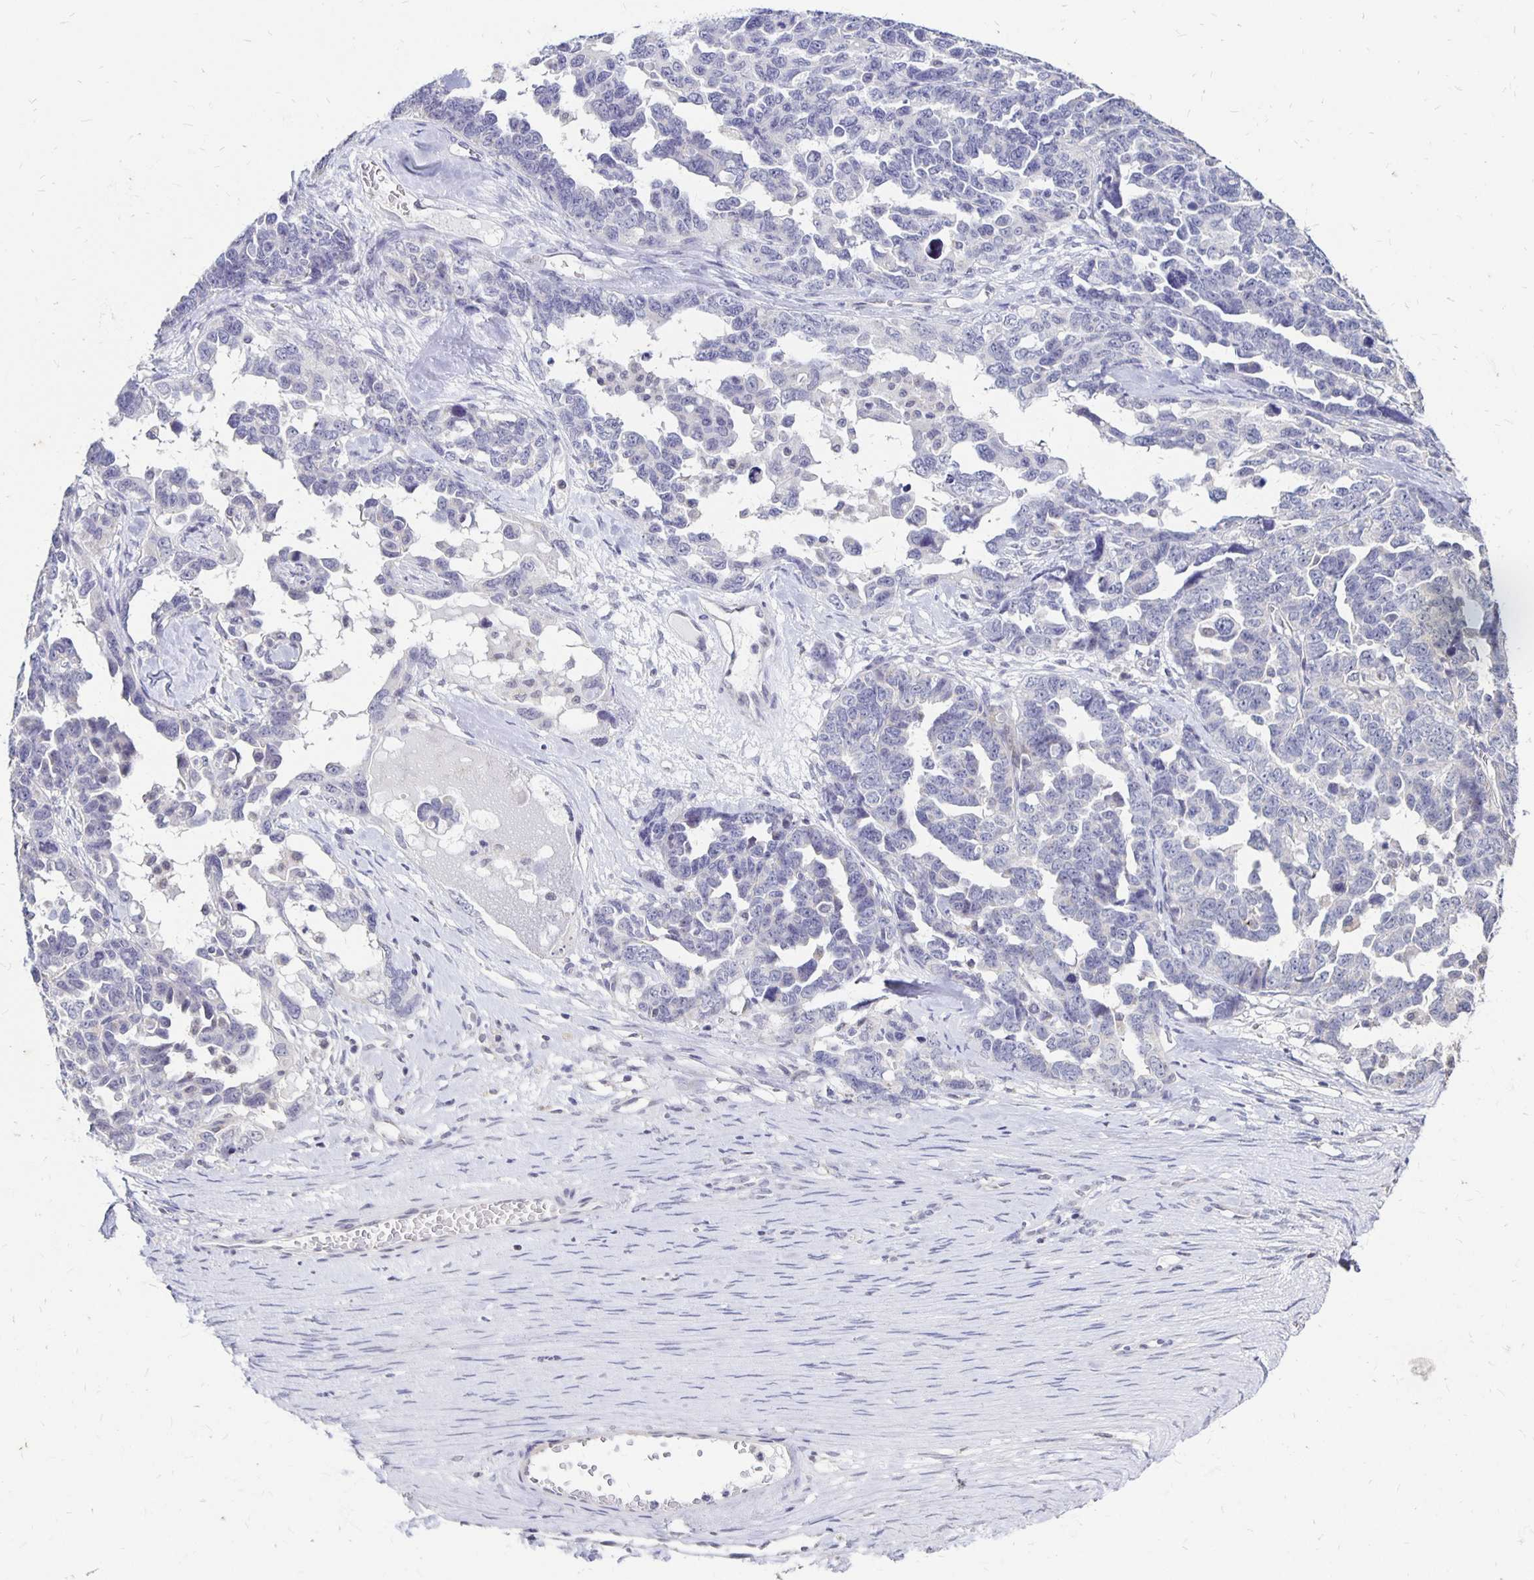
{"staining": {"intensity": "negative", "quantity": "none", "location": "none"}, "tissue": "ovarian cancer", "cell_type": "Tumor cells", "image_type": "cancer", "snomed": [{"axis": "morphology", "description": "Cystadenocarcinoma, serous, NOS"}, {"axis": "topography", "description": "Ovary"}], "caption": "High magnification brightfield microscopy of ovarian serous cystadenocarcinoma stained with DAB (brown) and counterstained with hematoxylin (blue): tumor cells show no significant positivity. The staining is performed using DAB brown chromogen with nuclei counter-stained in using hematoxylin.", "gene": "ATOSB", "patient": {"sex": "female", "age": 69}}